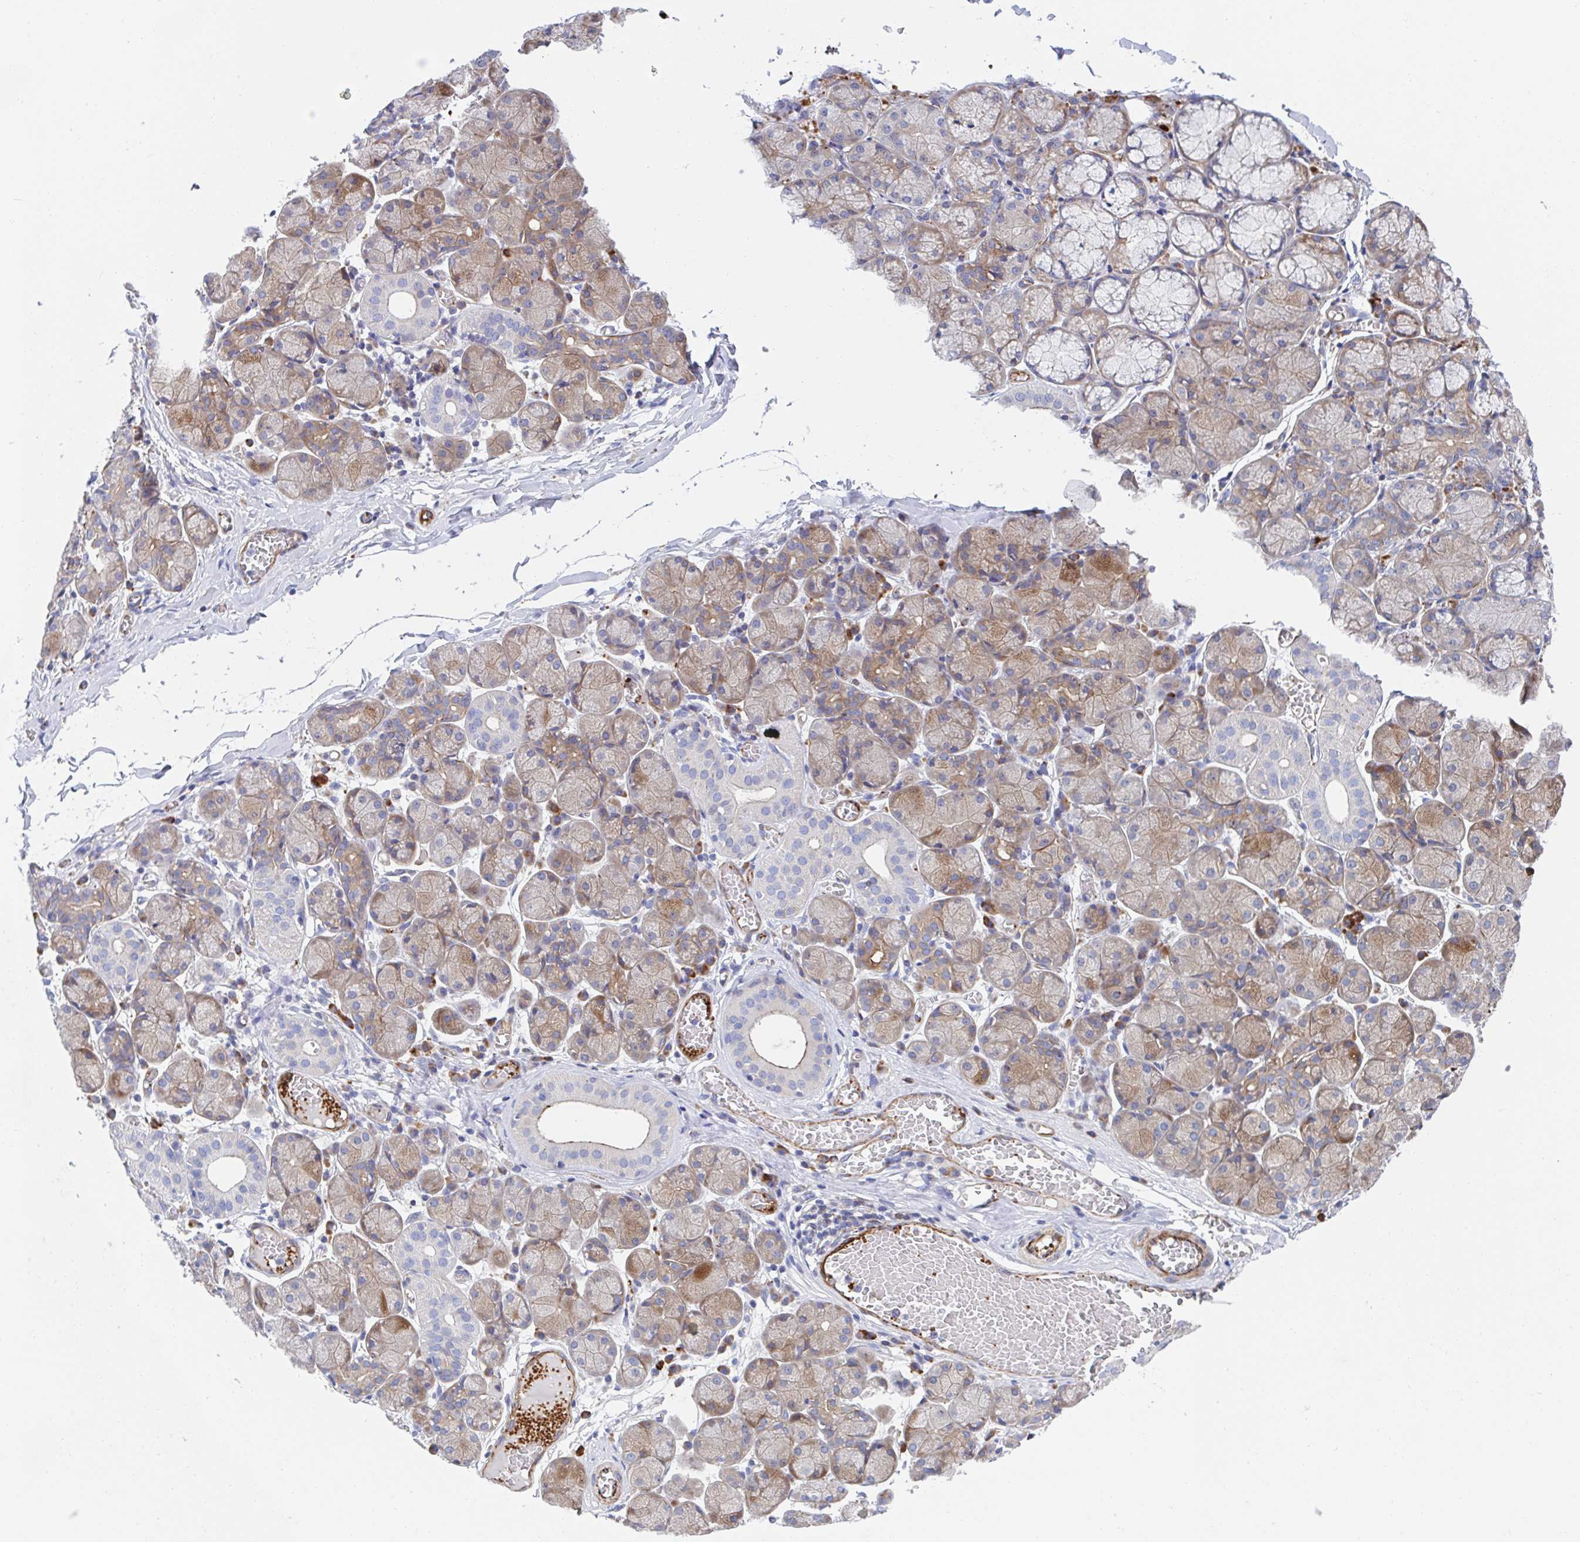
{"staining": {"intensity": "moderate", "quantity": "25%-75%", "location": "cytoplasmic/membranous"}, "tissue": "salivary gland", "cell_type": "Glandular cells", "image_type": "normal", "snomed": [{"axis": "morphology", "description": "Normal tissue, NOS"}, {"axis": "topography", "description": "Salivary gland"}], "caption": "Immunohistochemistry histopathology image of normal human salivary gland stained for a protein (brown), which demonstrates medium levels of moderate cytoplasmic/membranous staining in approximately 25%-75% of glandular cells.", "gene": "KLC3", "patient": {"sex": "female", "age": 24}}